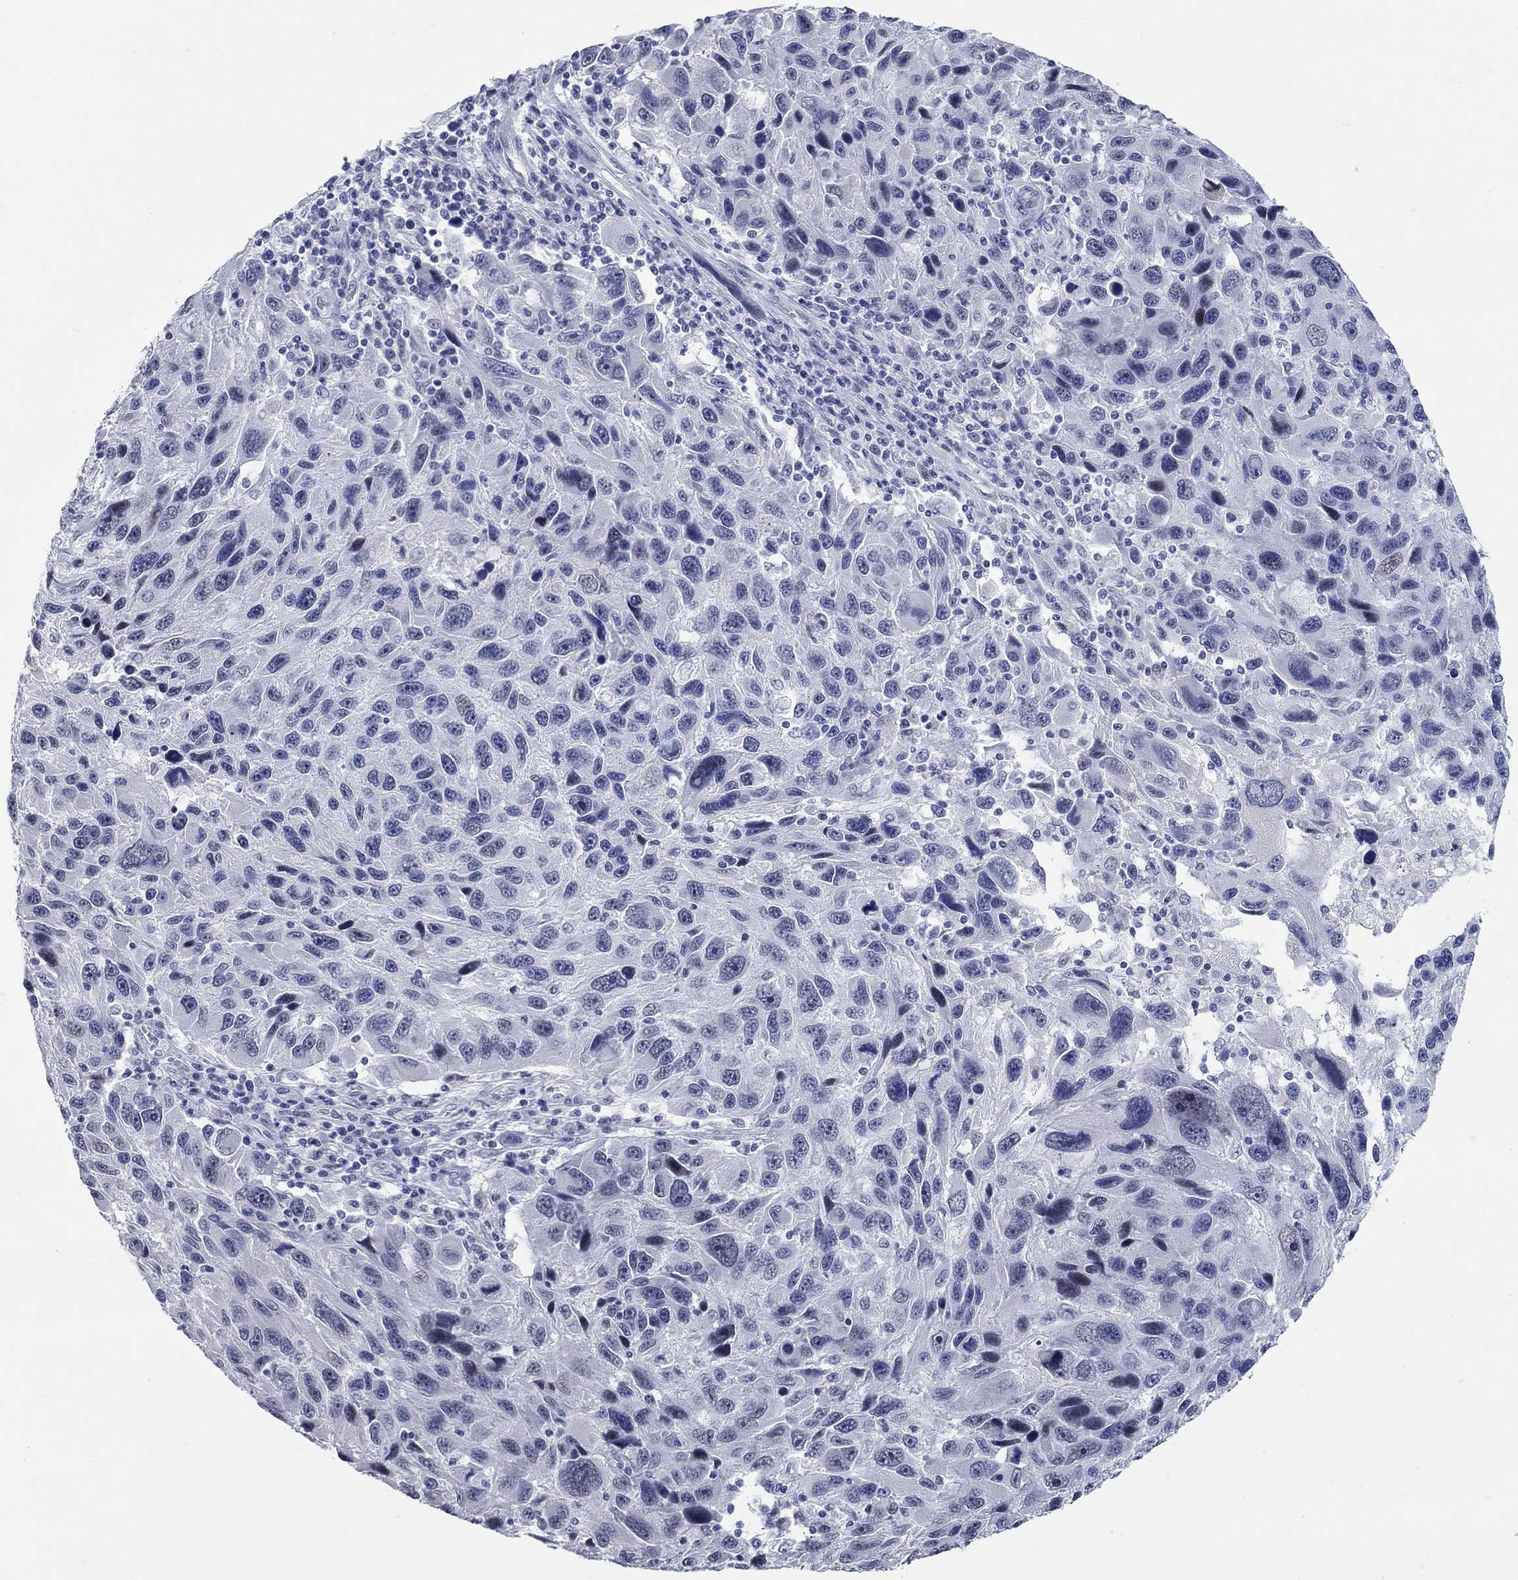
{"staining": {"intensity": "negative", "quantity": "none", "location": "none"}, "tissue": "melanoma", "cell_type": "Tumor cells", "image_type": "cancer", "snomed": [{"axis": "morphology", "description": "Malignant melanoma, NOS"}, {"axis": "topography", "description": "Skin"}], "caption": "A micrograph of human melanoma is negative for staining in tumor cells.", "gene": "WASF3", "patient": {"sex": "male", "age": 53}}